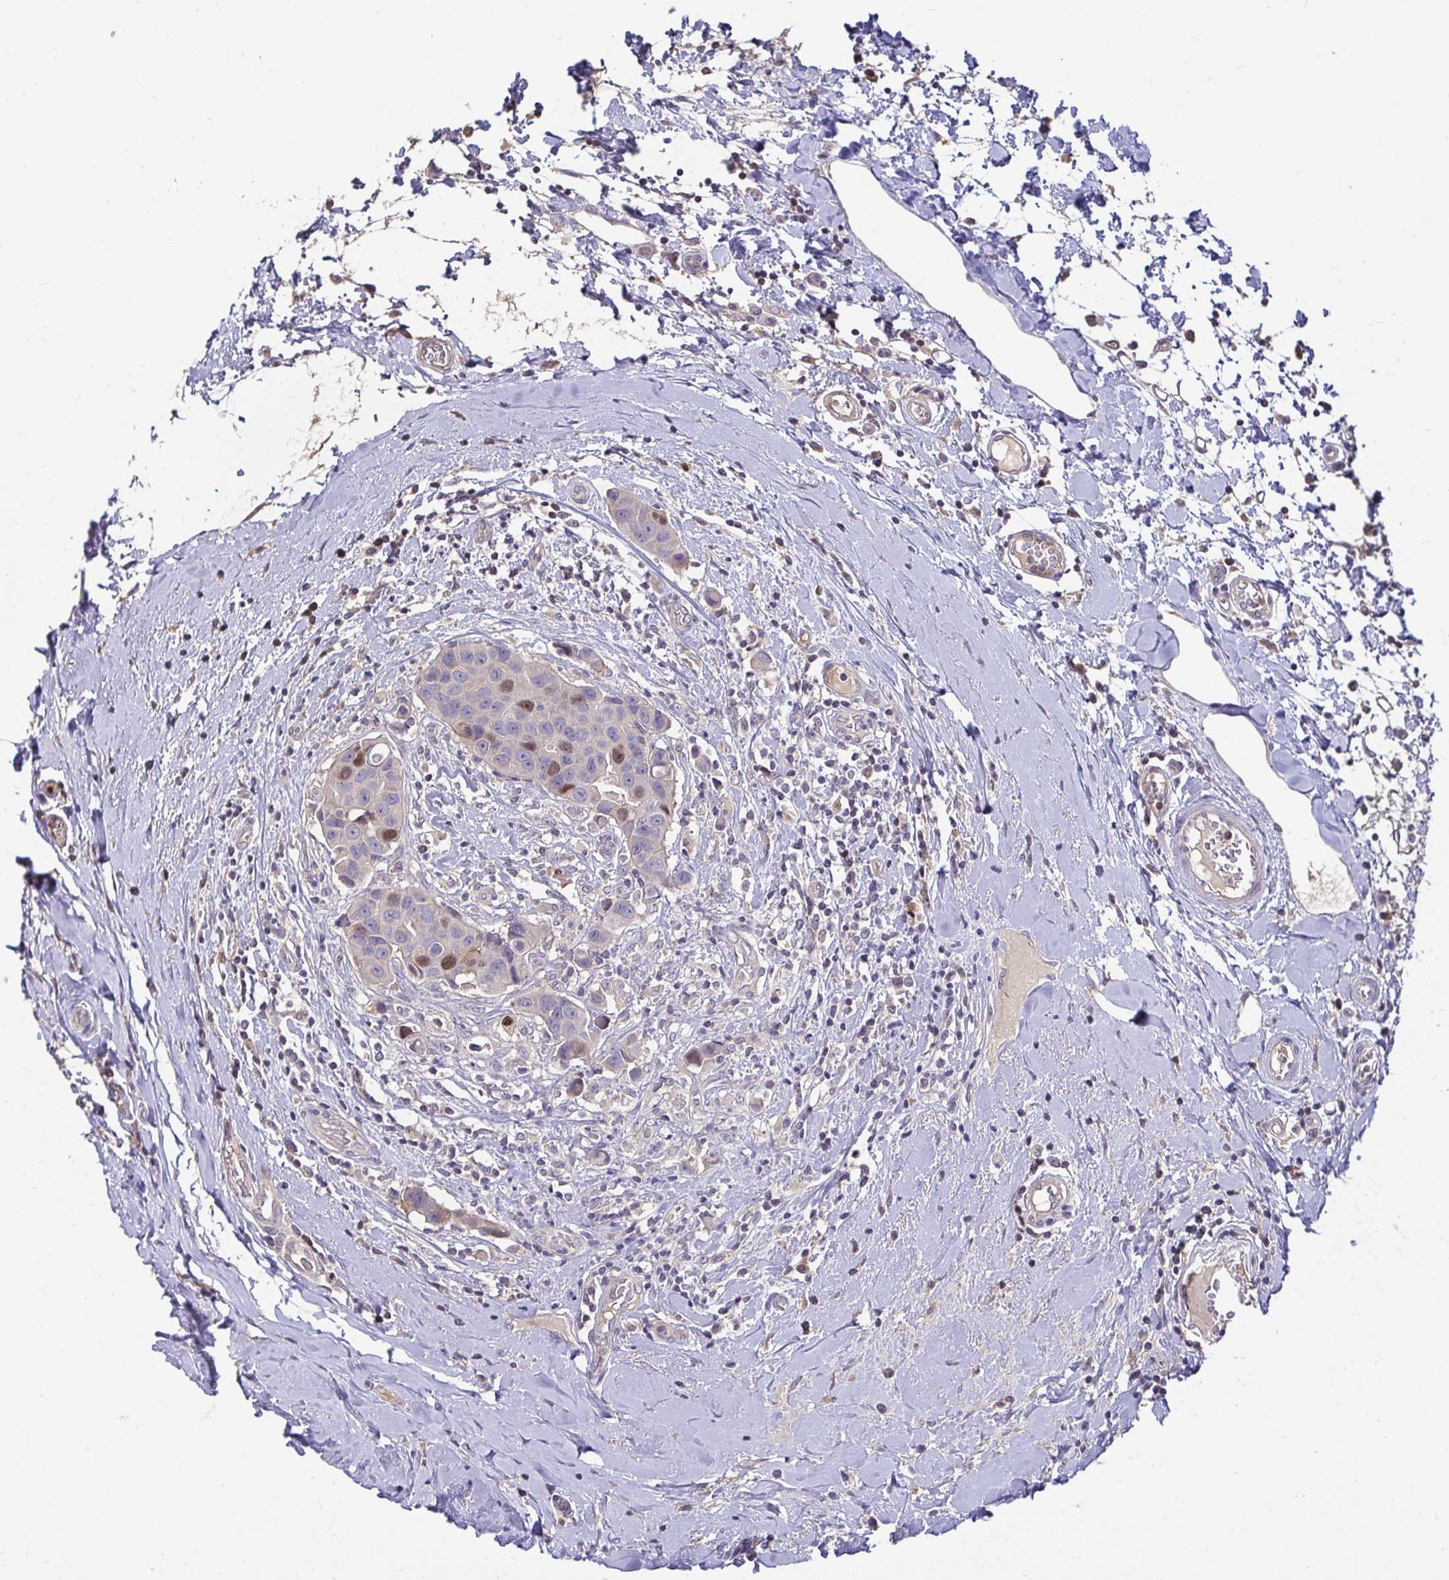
{"staining": {"intensity": "moderate", "quantity": "<25%", "location": "nuclear"}, "tissue": "breast cancer", "cell_type": "Tumor cells", "image_type": "cancer", "snomed": [{"axis": "morphology", "description": "Duct carcinoma"}, {"axis": "topography", "description": "Breast"}], "caption": "IHC image of human intraductal carcinoma (breast) stained for a protein (brown), which displays low levels of moderate nuclear positivity in about <25% of tumor cells.", "gene": "ANLN", "patient": {"sex": "female", "age": 24}}